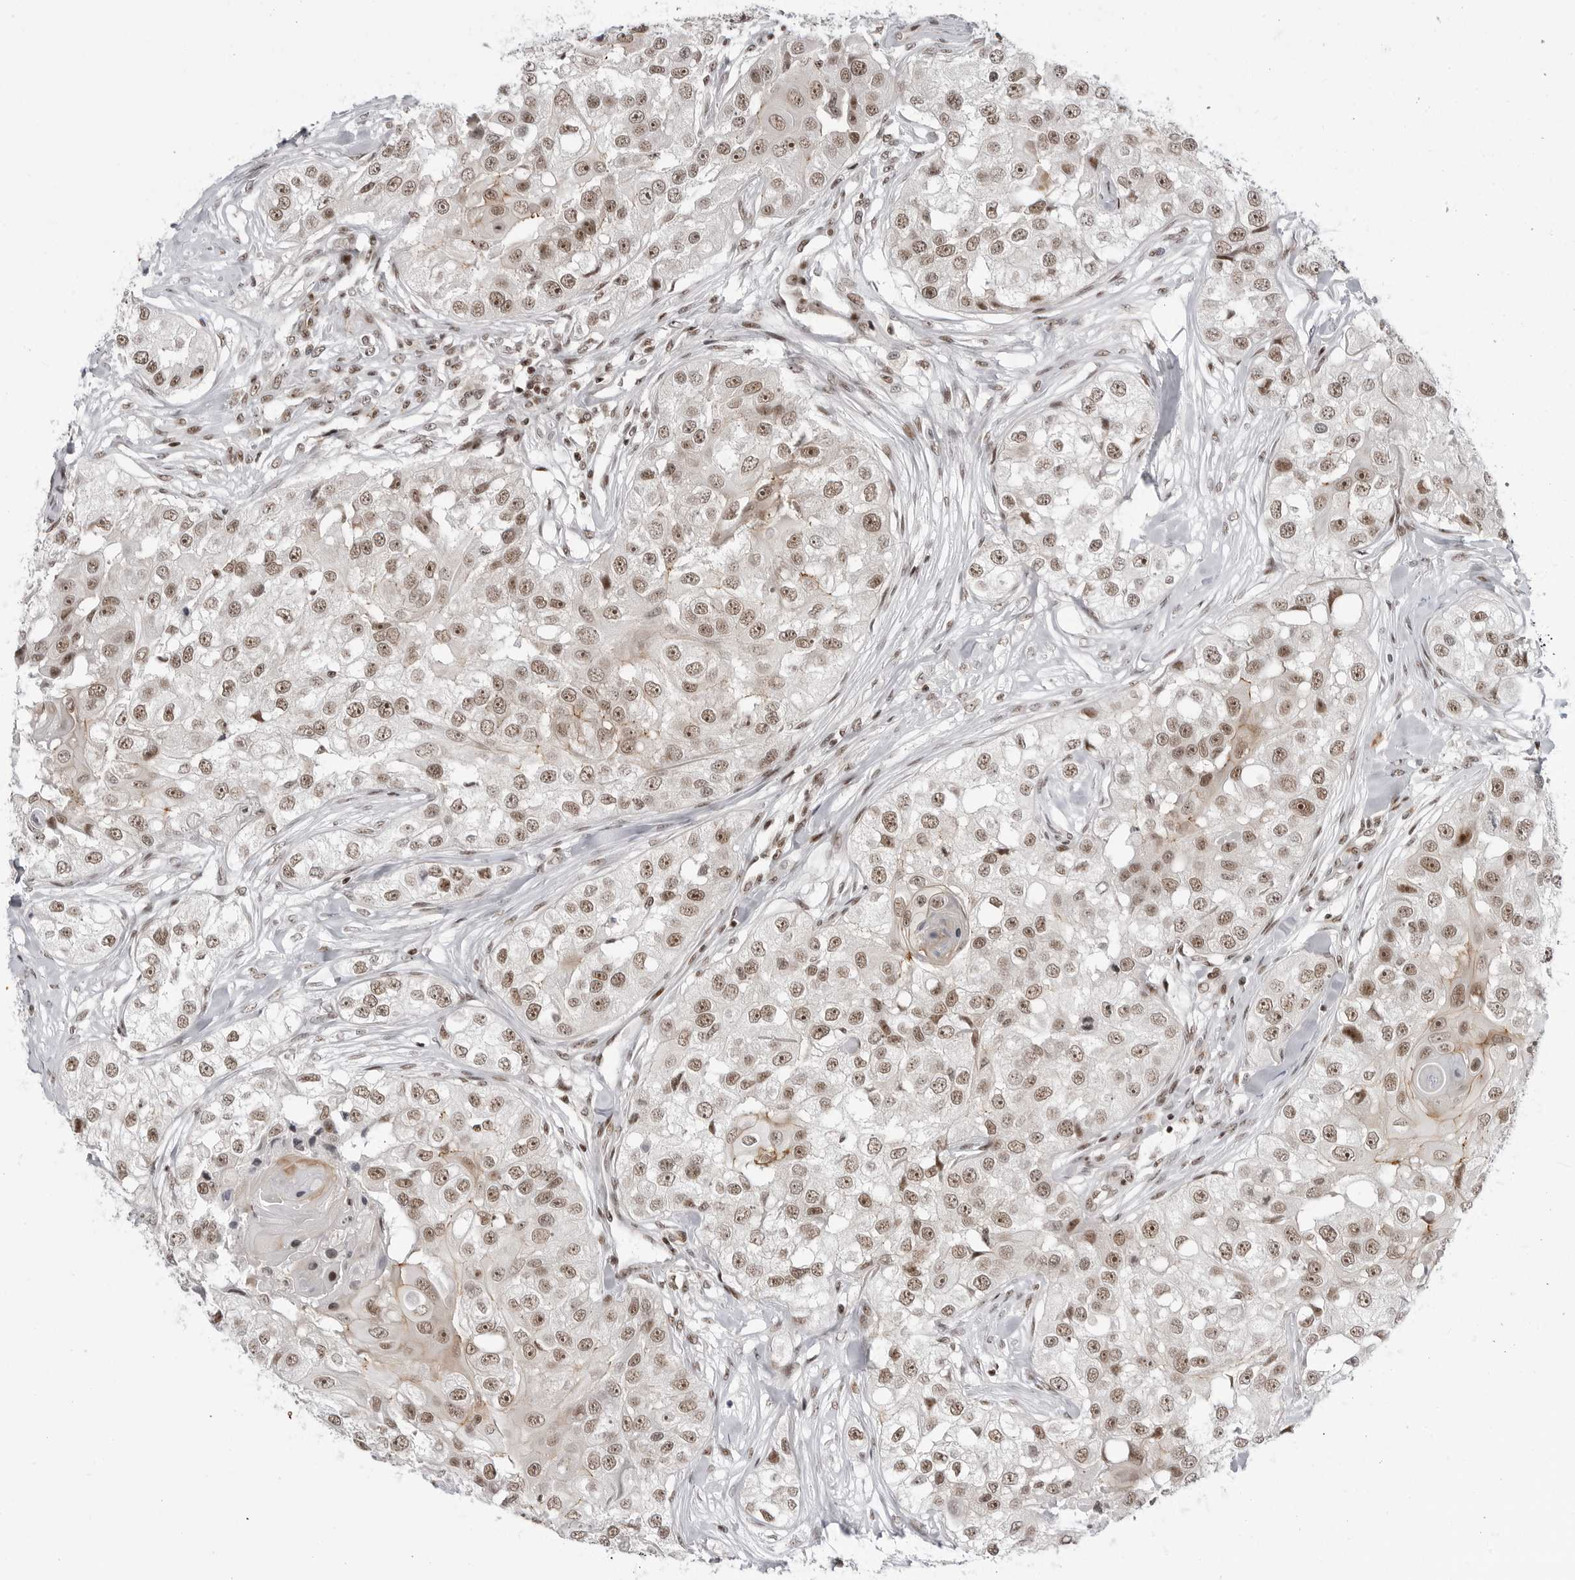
{"staining": {"intensity": "moderate", "quantity": ">75%", "location": "nuclear"}, "tissue": "head and neck cancer", "cell_type": "Tumor cells", "image_type": "cancer", "snomed": [{"axis": "morphology", "description": "Normal tissue, NOS"}, {"axis": "morphology", "description": "Squamous cell carcinoma, NOS"}, {"axis": "topography", "description": "Skeletal muscle"}, {"axis": "topography", "description": "Head-Neck"}], "caption": "Immunohistochemical staining of human head and neck cancer (squamous cell carcinoma) shows medium levels of moderate nuclear protein expression in about >75% of tumor cells.", "gene": "TRIM66", "patient": {"sex": "male", "age": 51}}